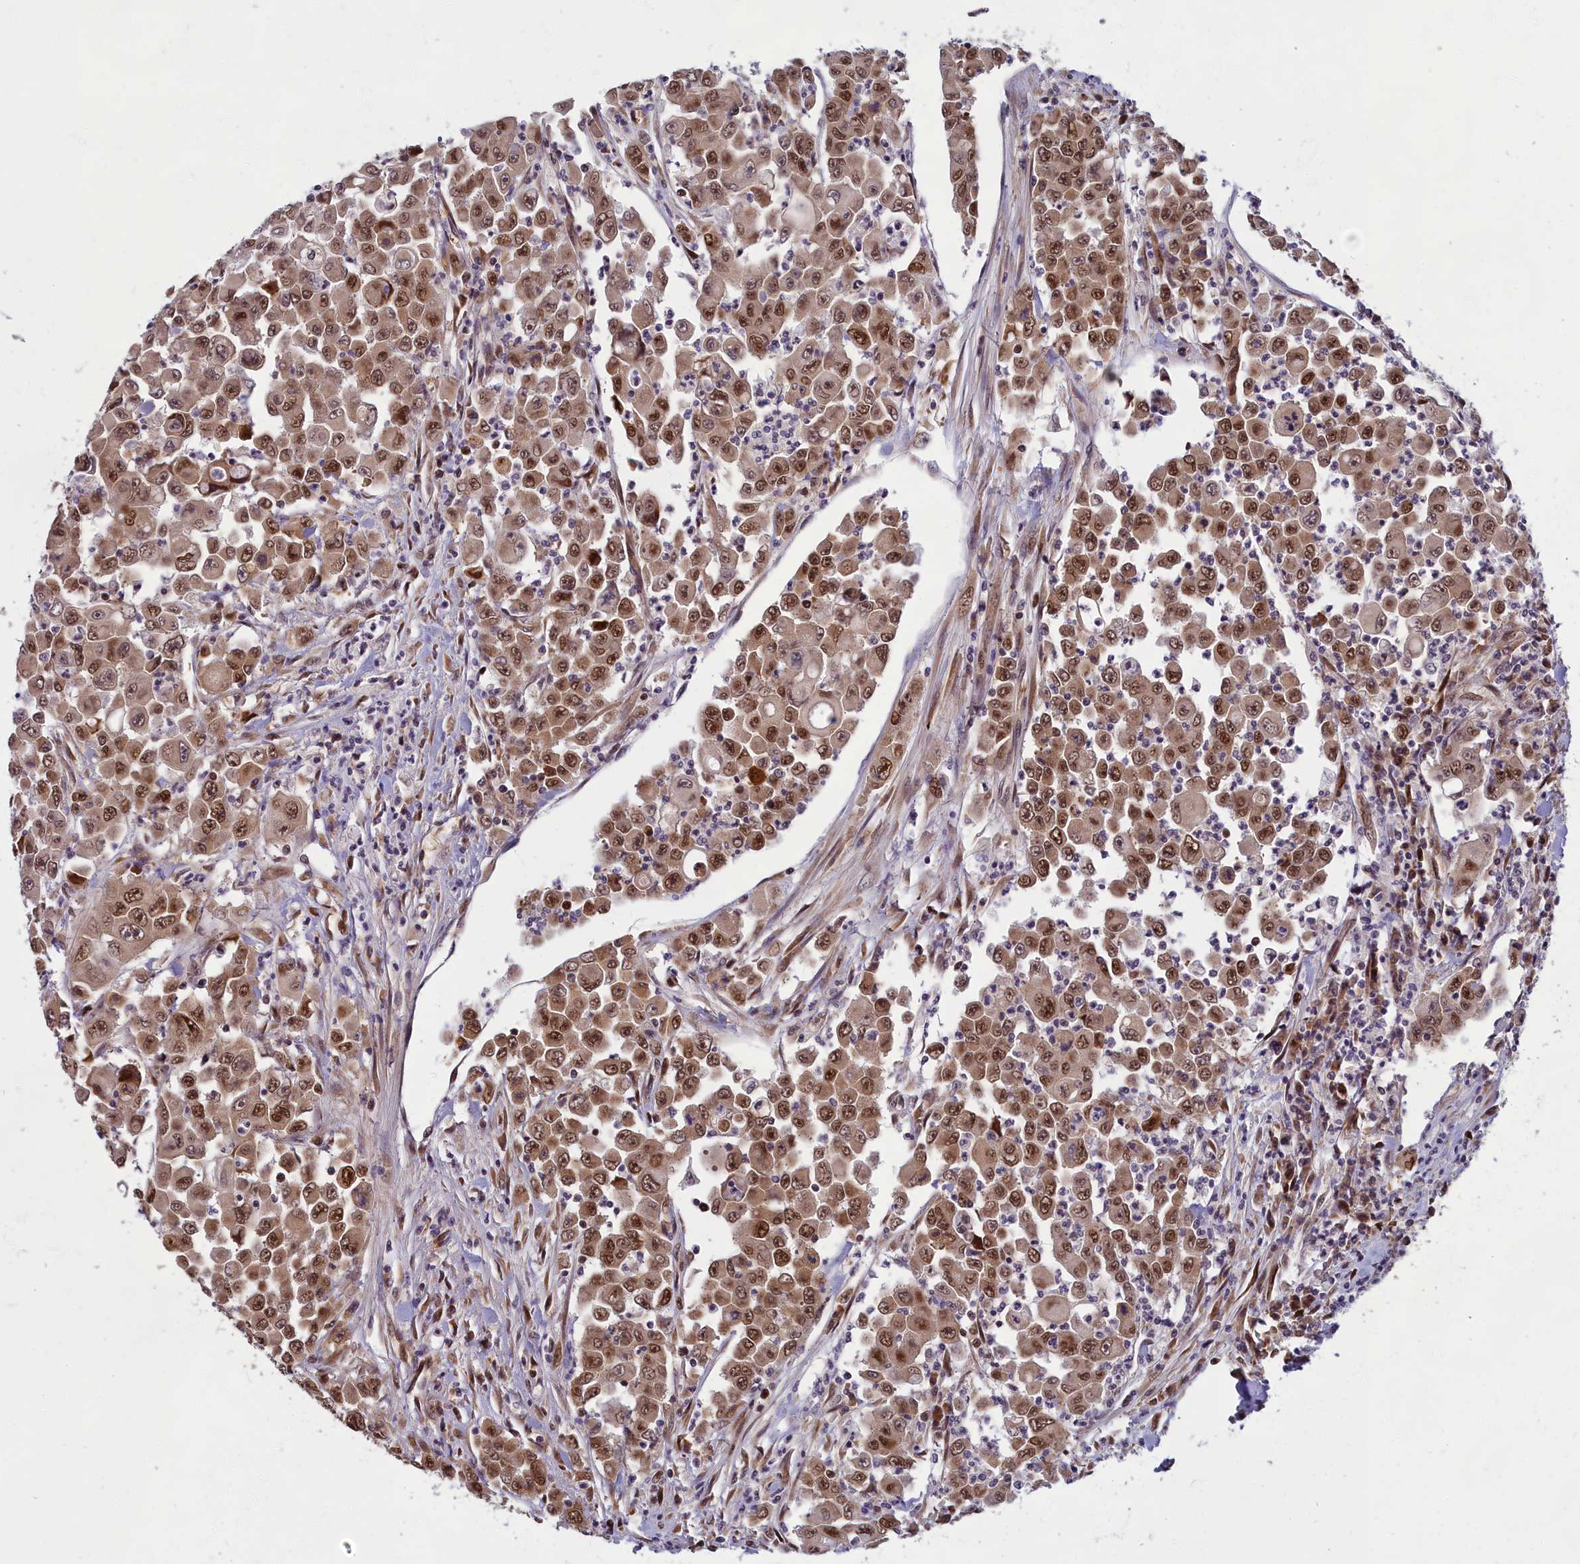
{"staining": {"intensity": "strong", "quantity": ">75%", "location": "cytoplasmic/membranous,nuclear"}, "tissue": "colorectal cancer", "cell_type": "Tumor cells", "image_type": "cancer", "snomed": [{"axis": "morphology", "description": "Adenocarcinoma, NOS"}, {"axis": "topography", "description": "Colon"}], "caption": "Strong cytoplasmic/membranous and nuclear staining is identified in about >75% of tumor cells in colorectal cancer. (Stains: DAB (3,3'-diaminobenzidine) in brown, nuclei in blue, Microscopy: brightfield microscopy at high magnification).", "gene": "EARS2", "patient": {"sex": "male", "age": 51}}